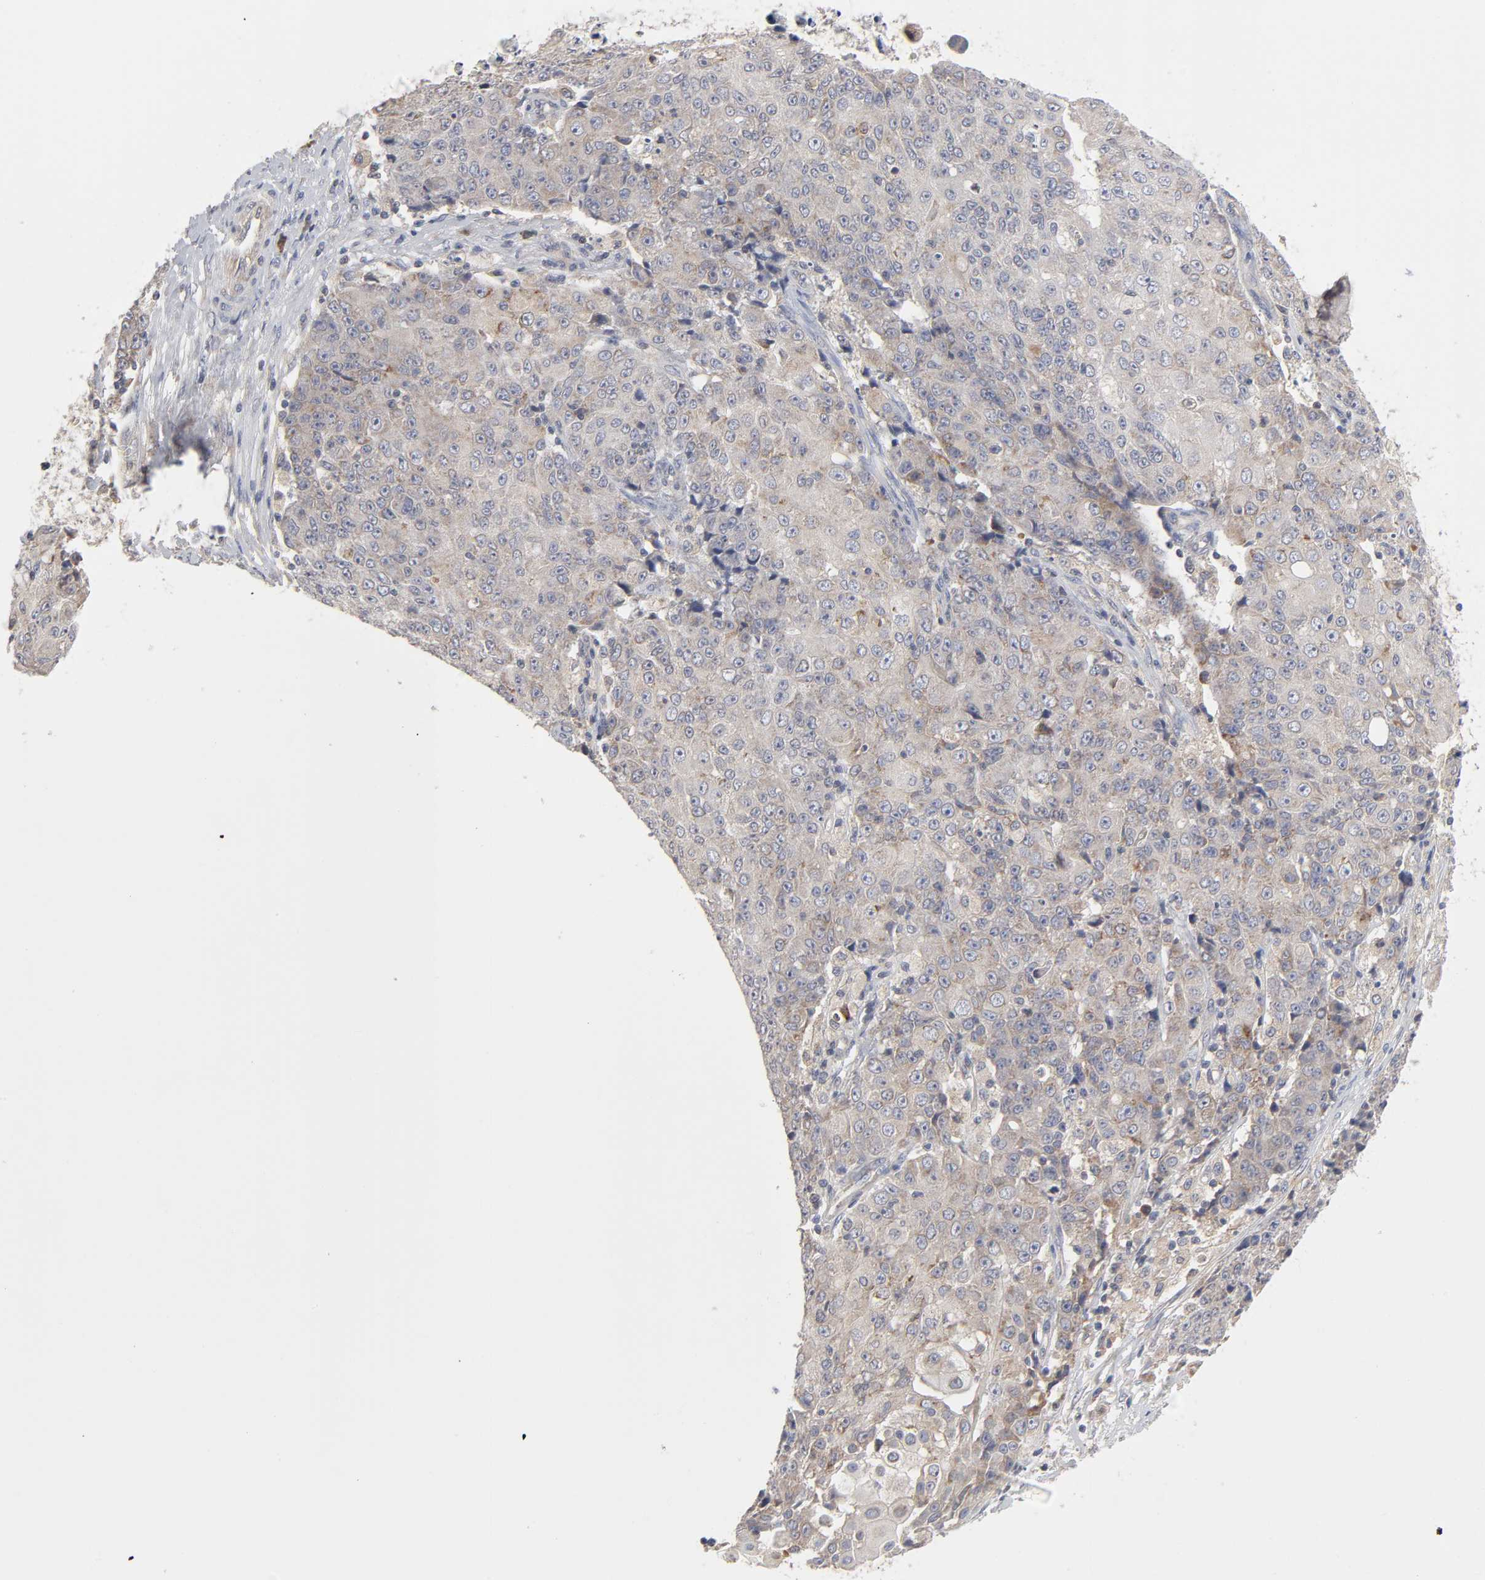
{"staining": {"intensity": "weak", "quantity": ">75%", "location": "cytoplasmic/membranous"}, "tissue": "ovarian cancer", "cell_type": "Tumor cells", "image_type": "cancer", "snomed": [{"axis": "morphology", "description": "Carcinoma, endometroid"}, {"axis": "topography", "description": "Ovary"}], "caption": "A histopathology image of human ovarian cancer stained for a protein shows weak cytoplasmic/membranous brown staining in tumor cells. The protein of interest is shown in brown color, while the nuclei are stained blue.", "gene": "IL4R", "patient": {"sex": "female", "age": 42}}